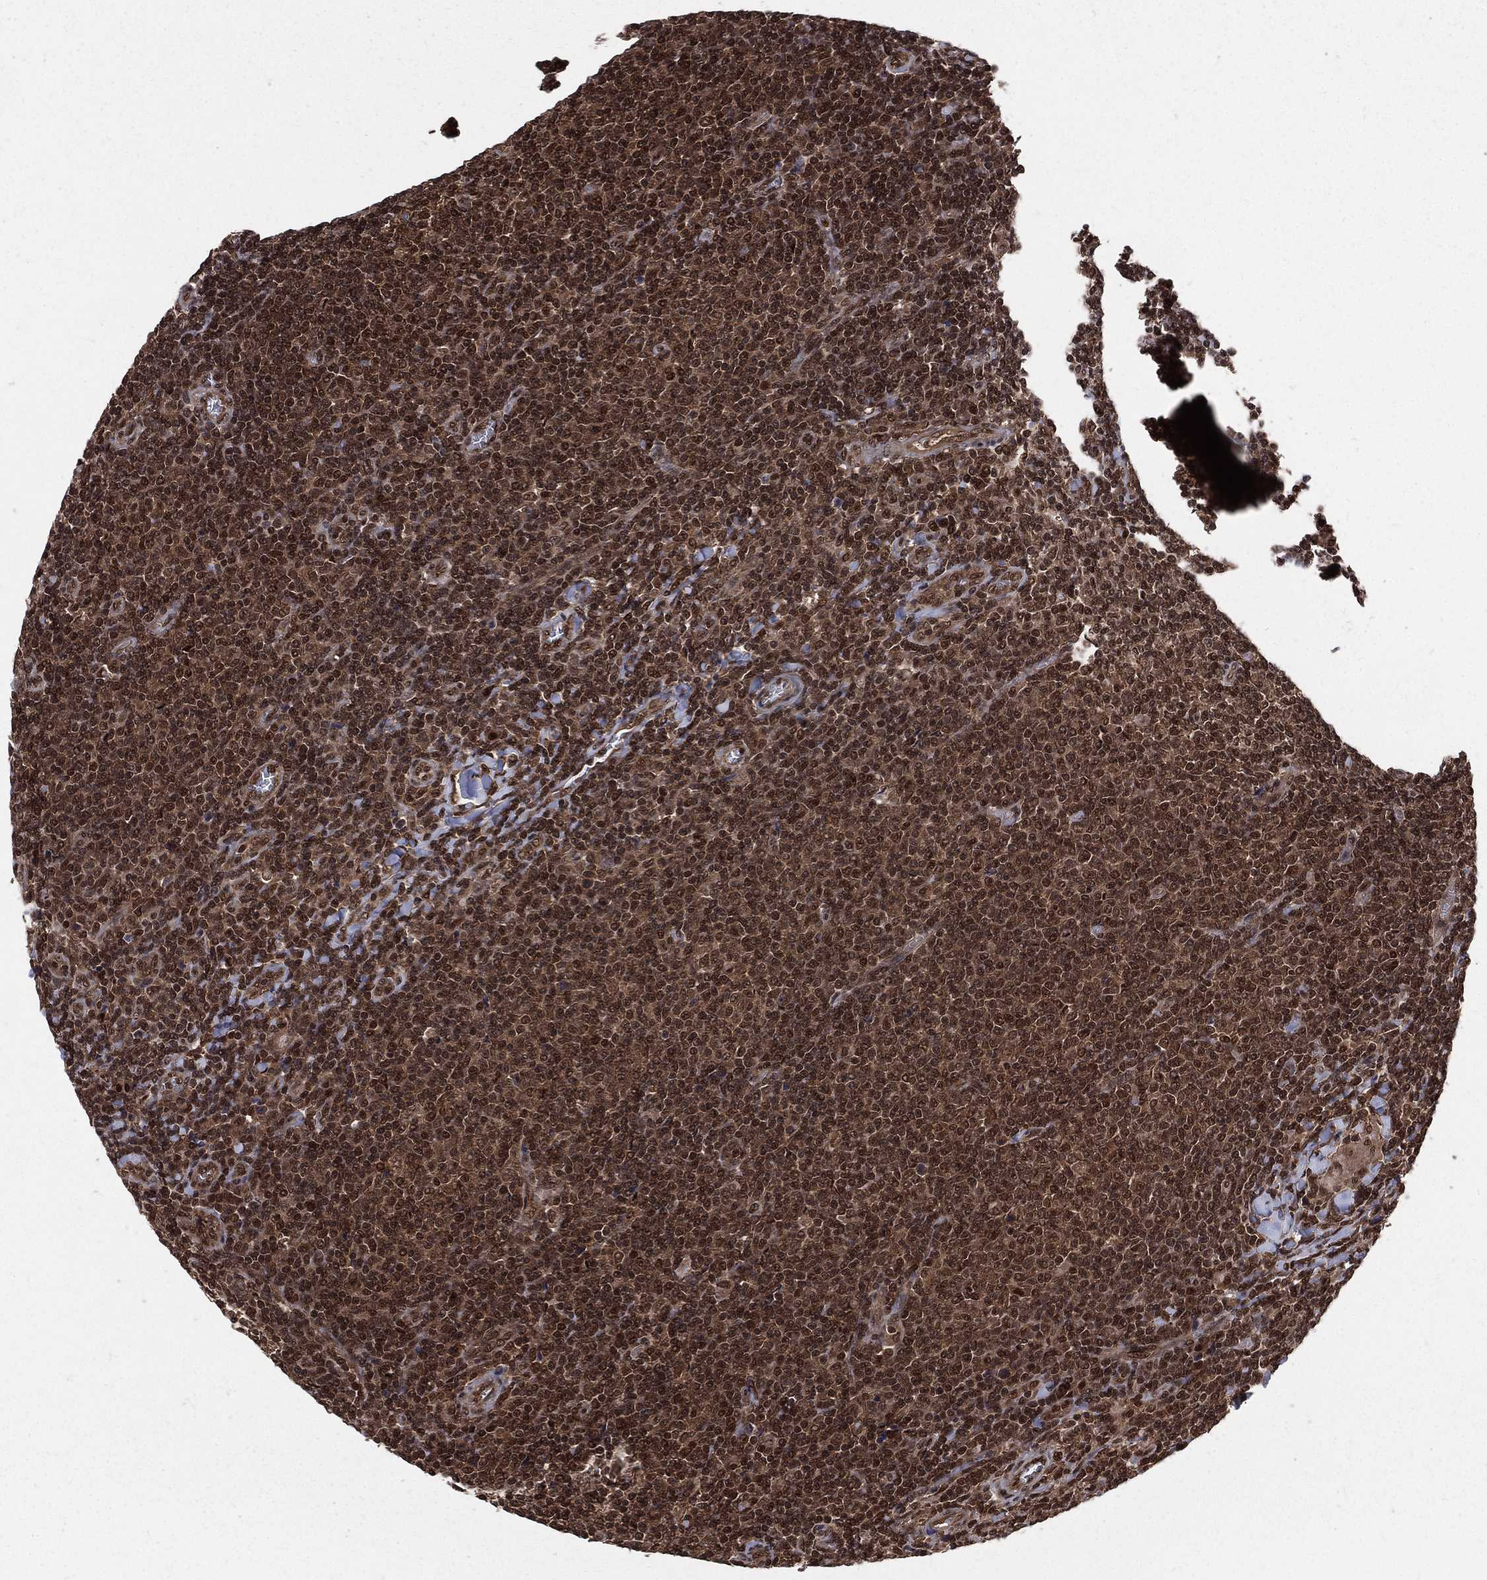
{"staining": {"intensity": "moderate", "quantity": ">75%", "location": "cytoplasmic/membranous,nuclear"}, "tissue": "lymphoma", "cell_type": "Tumor cells", "image_type": "cancer", "snomed": [{"axis": "morphology", "description": "Malignant lymphoma, non-Hodgkin's type, Low grade"}, {"axis": "topography", "description": "Lymph node"}], "caption": "DAB (3,3'-diaminobenzidine) immunohistochemical staining of lymphoma reveals moderate cytoplasmic/membranous and nuclear protein expression in approximately >75% of tumor cells.", "gene": "COPS4", "patient": {"sex": "male", "age": 52}}